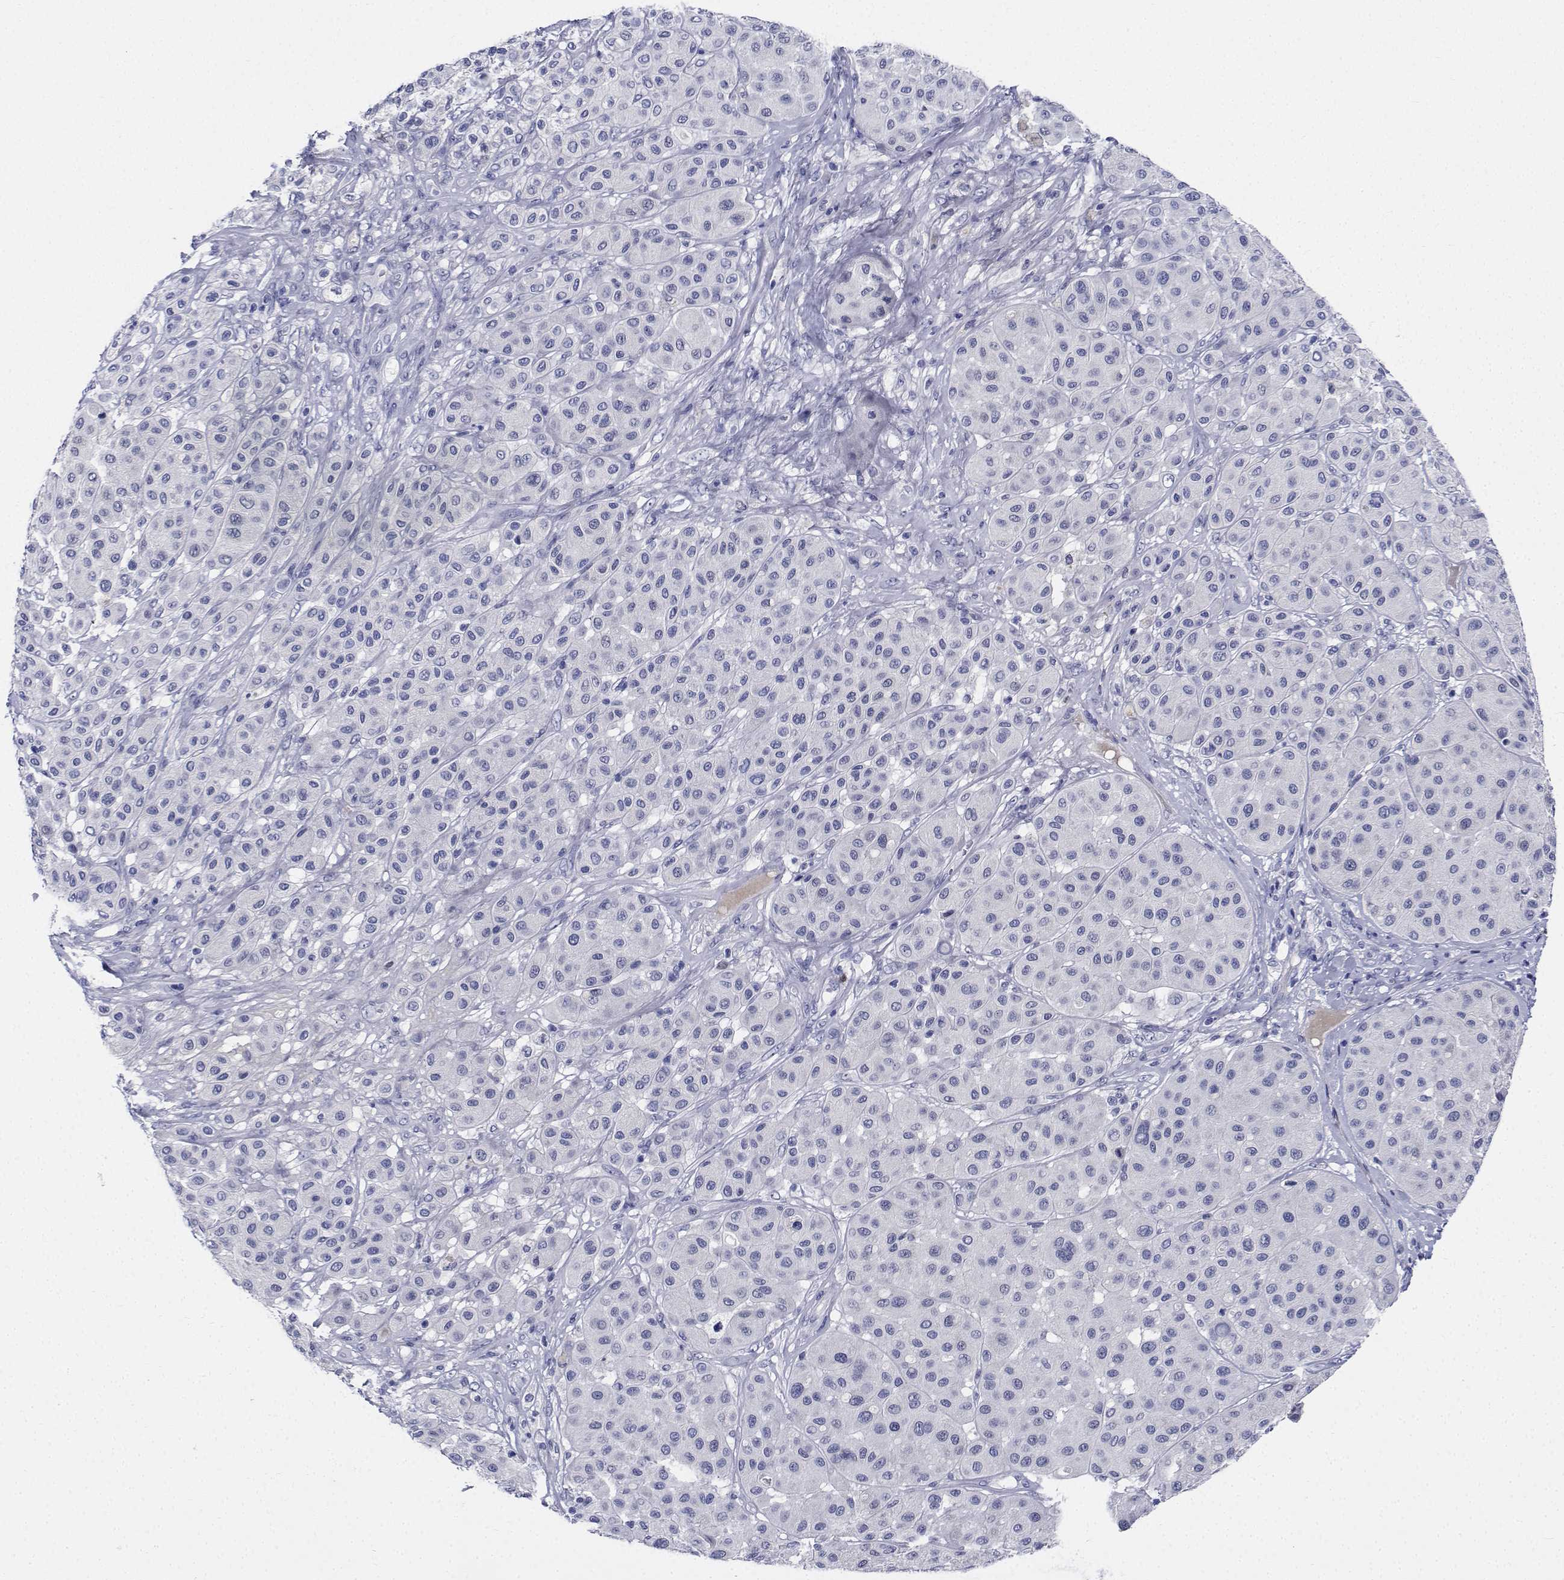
{"staining": {"intensity": "negative", "quantity": "none", "location": "none"}, "tissue": "melanoma", "cell_type": "Tumor cells", "image_type": "cancer", "snomed": [{"axis": "morphology", "description": "Malignant melanoma, Metastatic site"}, {"axis": "topography", "description": "Smooth muscle"}], "caption": "A micrograph of human melanoma is negative for staining in tumor cells.", "gene": "PLXNA4", "patient": {"sex": "male", "age": 41}}